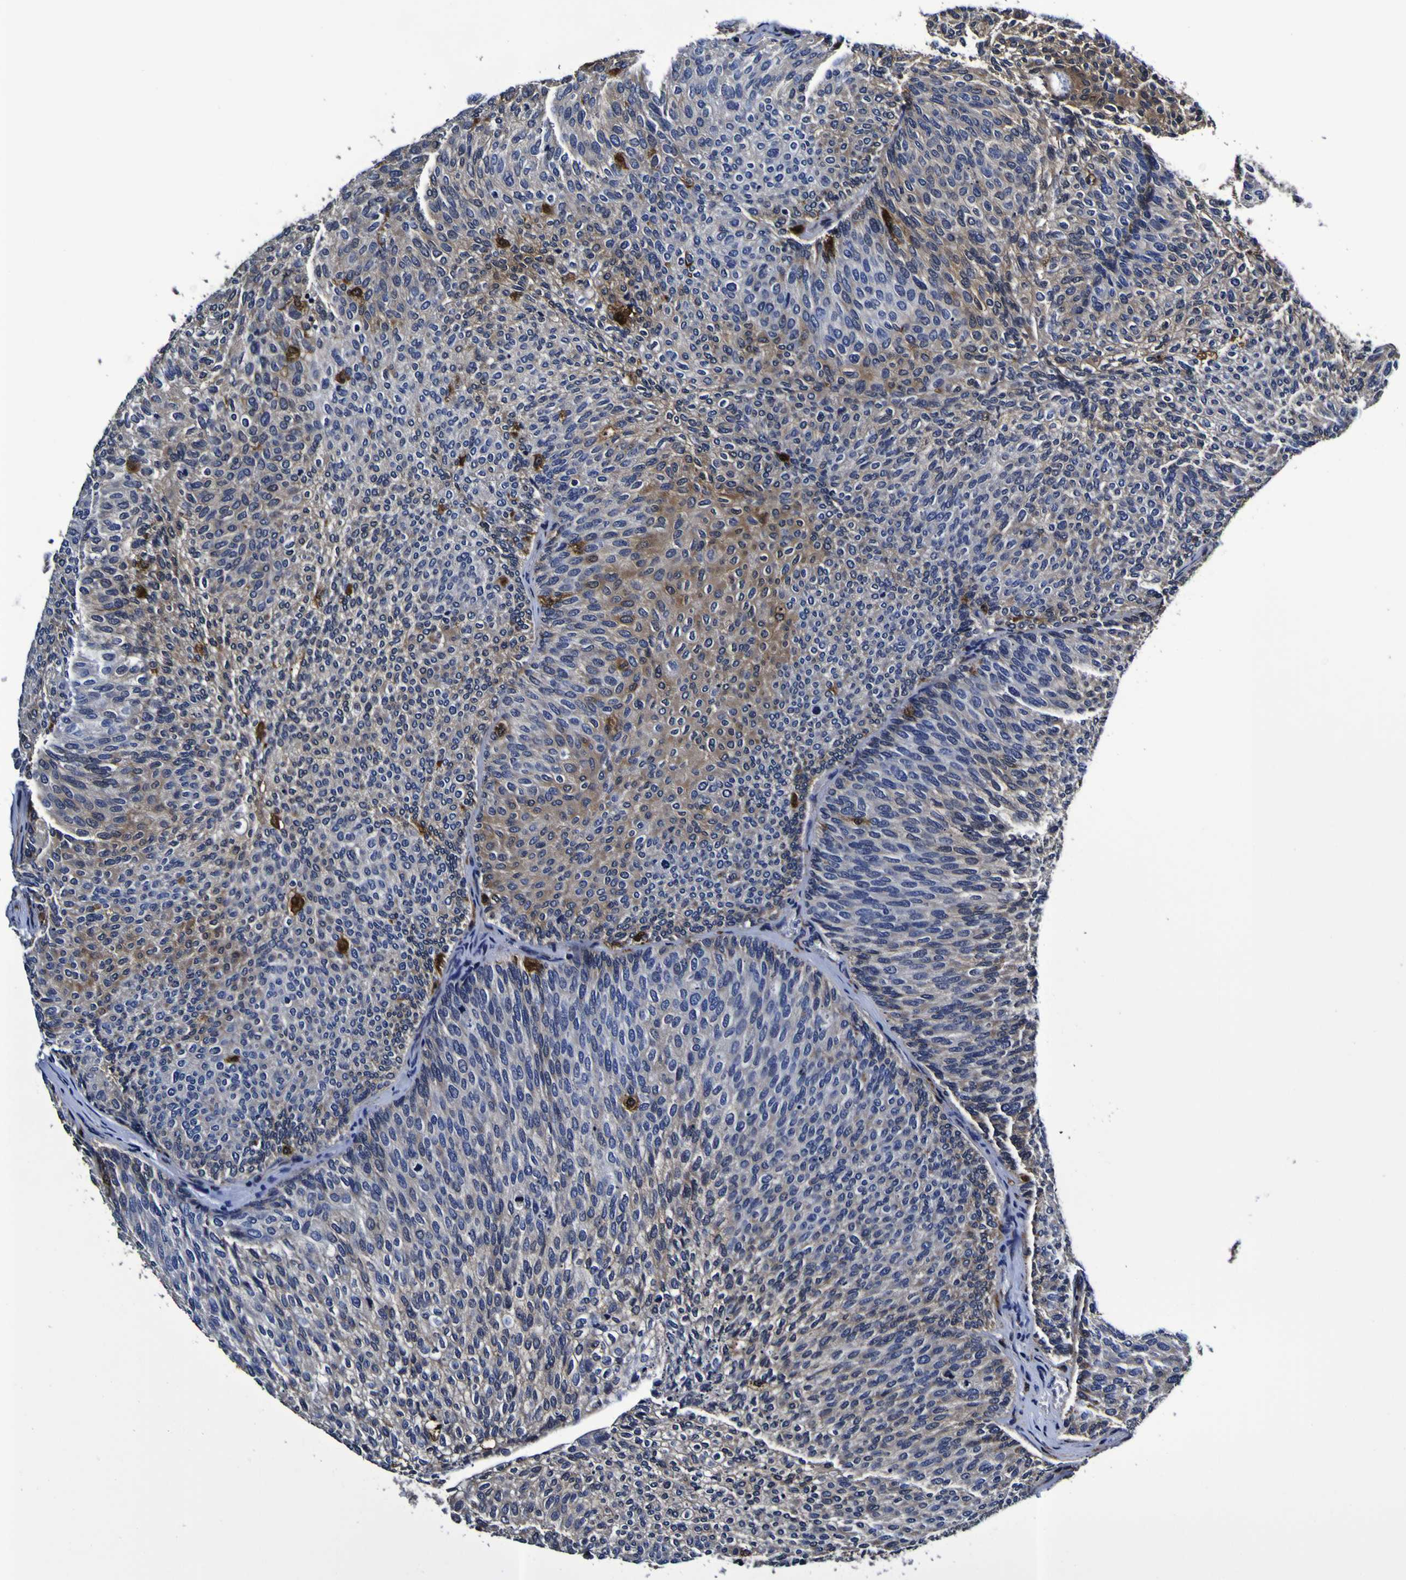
{"staining": {"intensity": "weak", "quantity": "<25%", "location": "cytoplasmic/membranous"}, "tissue": "urothelial cancer", "cell_type": "Tumor cells", "image_type": "cancer", "snomed": [{"axis": "morphology", "description": "Urothelial carcinoma, Low grade"}, {"axis": "topography", "description": "Urinary bladder"}], "caption": "IHC histopathology image of human urothelial cancer stained for a protein (brown), which demonstrates no positivity in tumor cells.", "gene": "GPX1", "patient": {"sex": "female", "age": 79}}